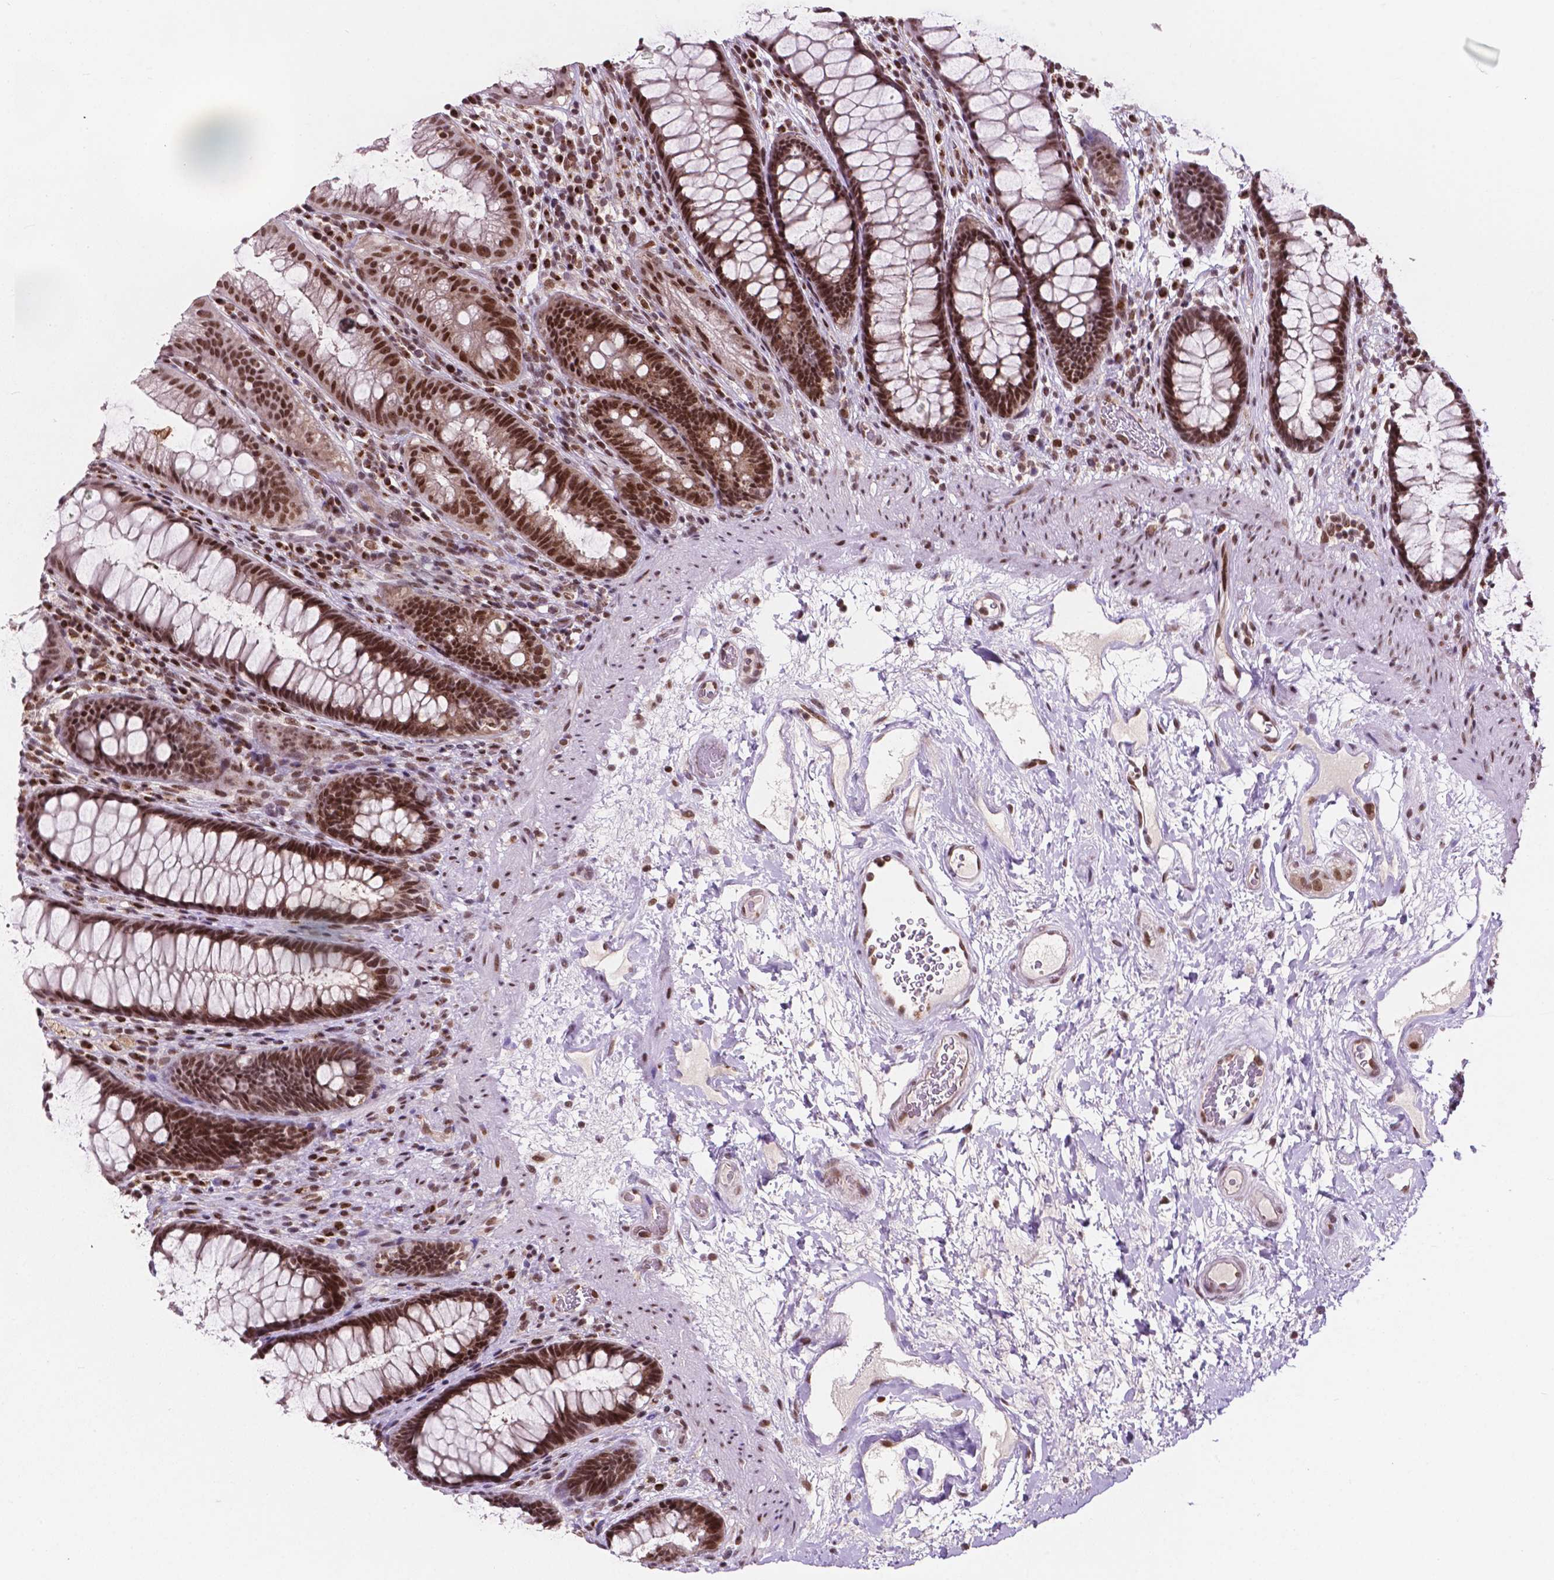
{"staining": {"intensity": "strong", "quantity": ">75%", "location": "nuclear"}, "tissue": "rectum", "cell_type": "Glandular cells", "image_type": "normal", "snomed": [{"axis": "morphology", "description": "Normal tissue, NOS"}, {"axis": "topography", "description": "Rectum"}], "caption": "Brown immunohistochemical staining in unremarkable human rectum reveals strong nuclear positivity in approximately >75% of glandular cells.", "gene": "PER2", "patient": {"sex": "male", "age": 72}}